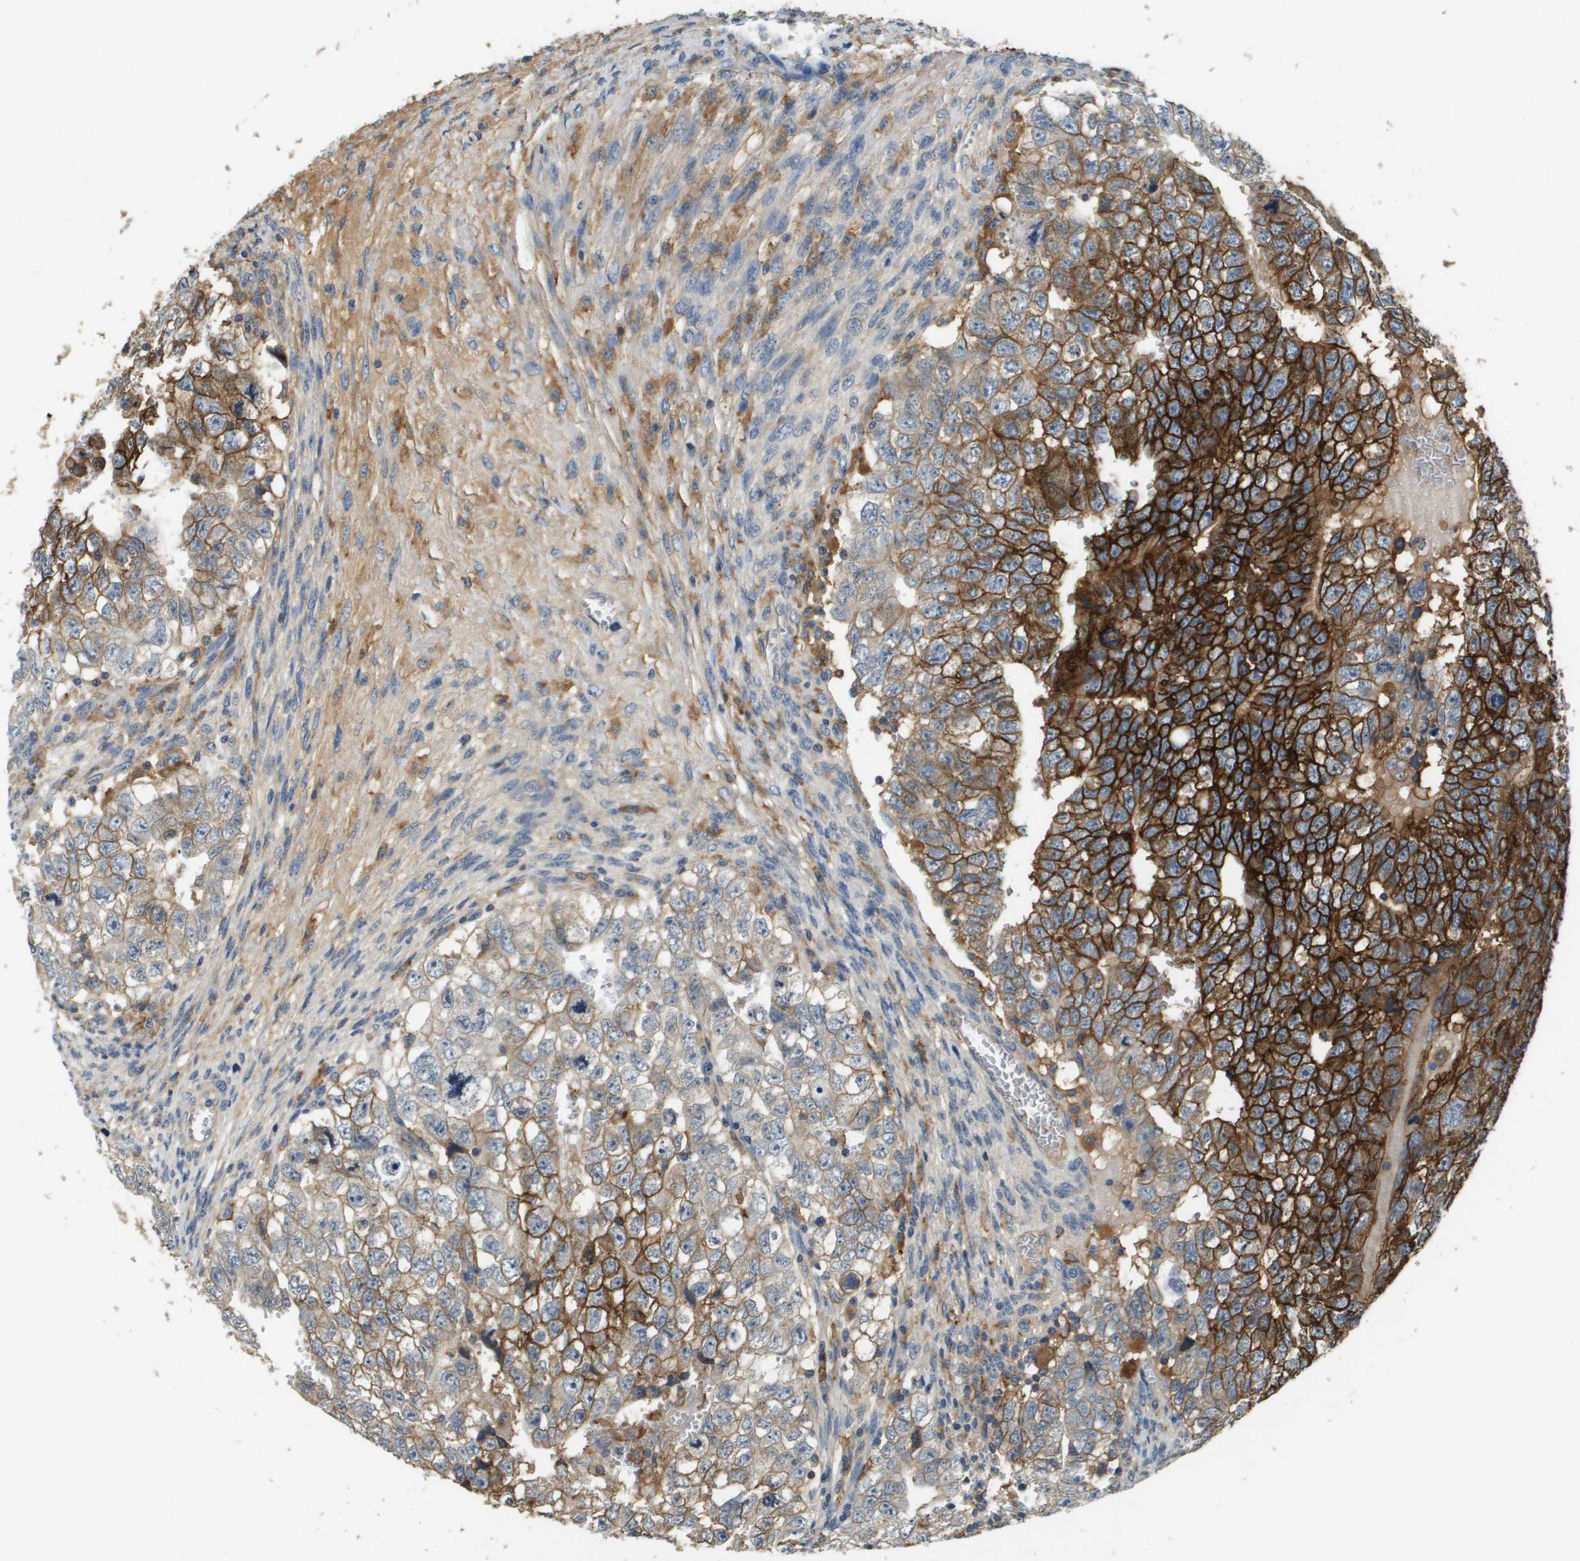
{"staining": {"intensity": "strong", "quantity": ">75%", "location": "cytoplasmic/membranous"}, "tissue": "testis cancer", "cell_type": "Tumor cells", "image_type": "cancer", "snomed": [{"axis": "morphology", "description": "Seminoma, NOS"}, {"axis": "morphology", "description": "Carcinoma, Embryonal, NOS"}, {"axis": "topography", "description": "Testis"}], "caption": "Tumor cells display high levels of strong cytoplasmic/membranous staining in approximately >75% of cells in human testis cancer.", "gene": "SLC16A3", "patient": {"sex": "male", "age": 38}}